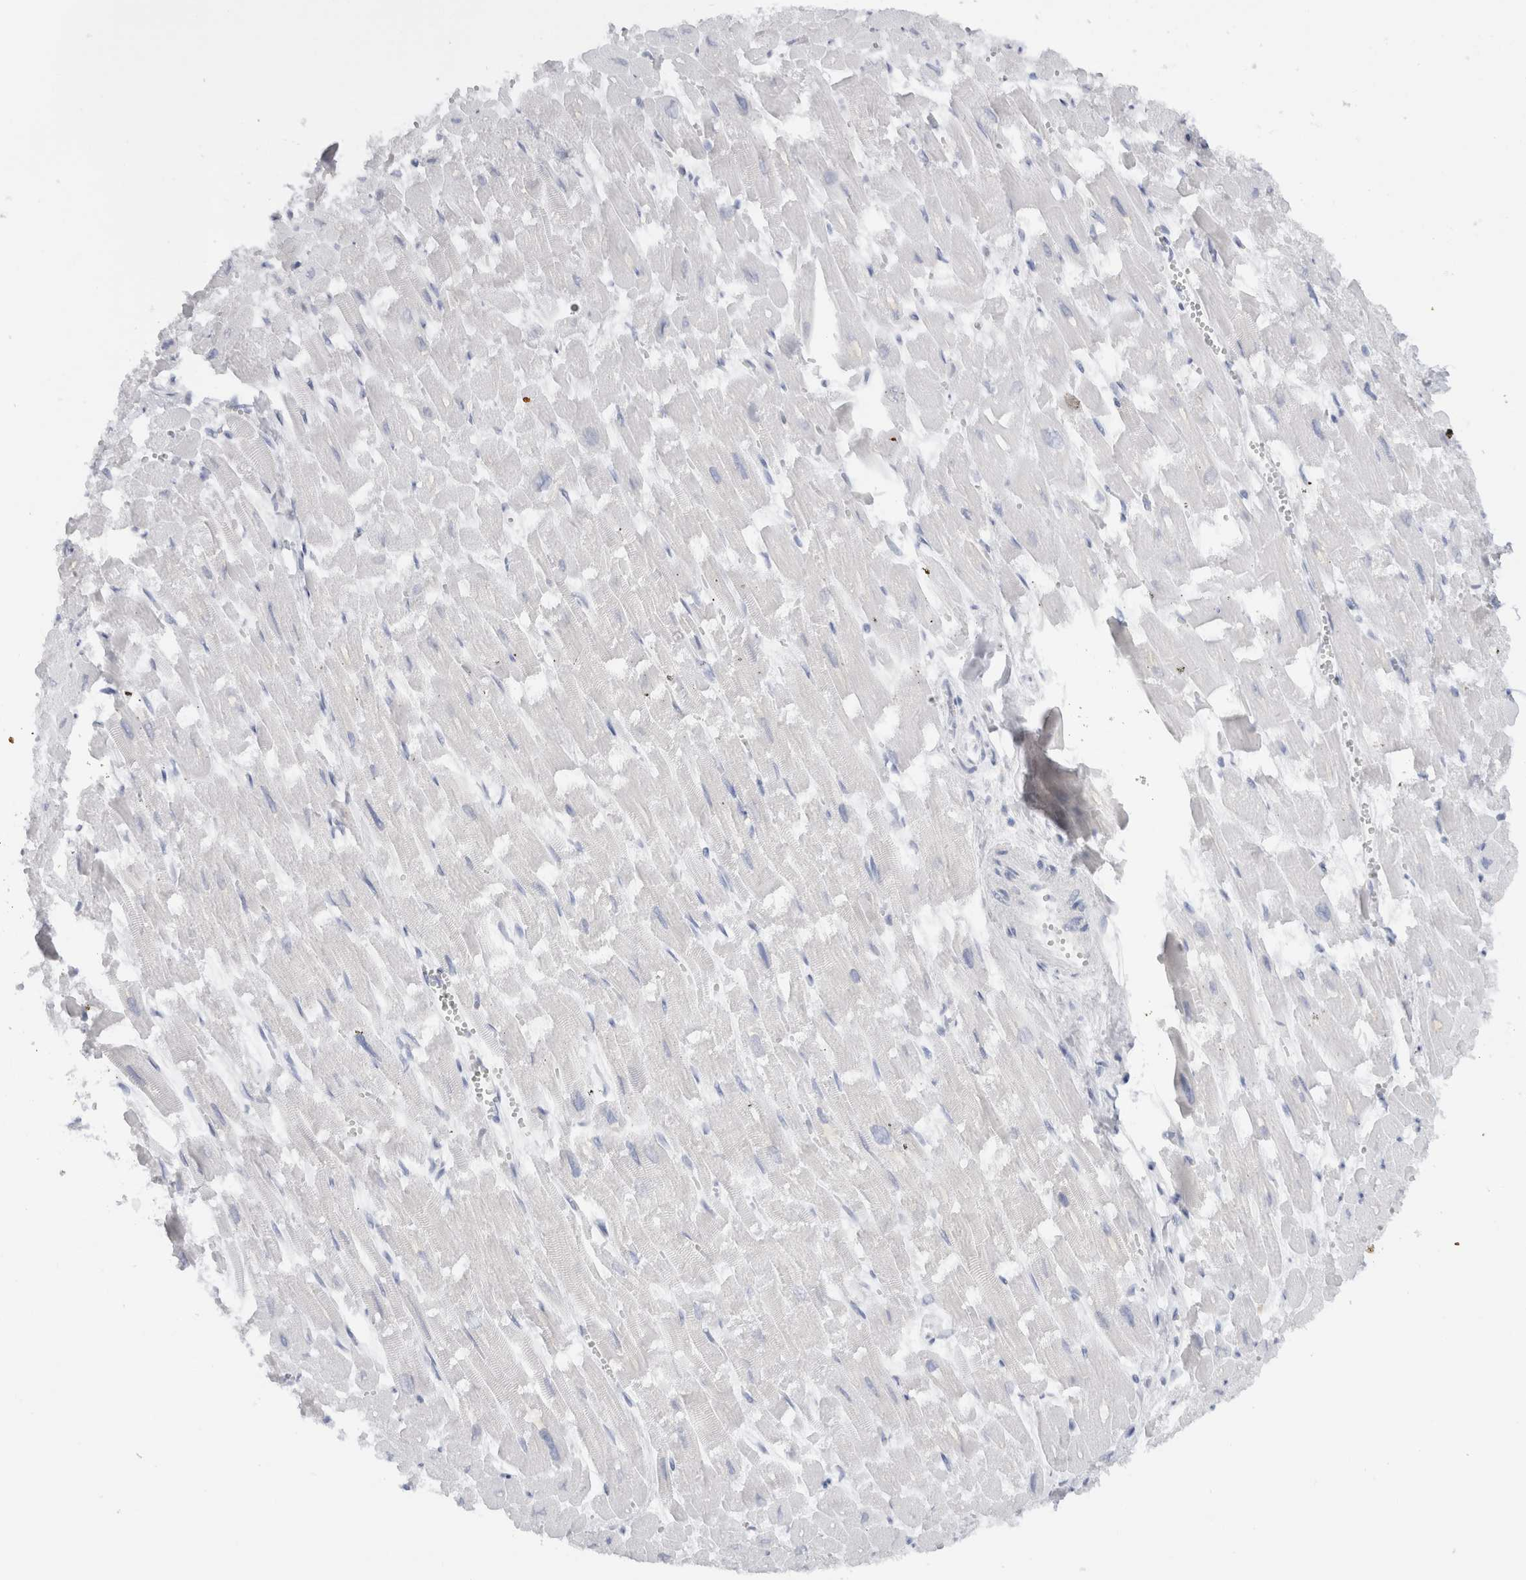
{"staining": {"intensity": "negative", "quantity": "none", "location": "none"}, "tissue": "heart muscle", "cell_type": "Cardiomyocytes", "image_type": "normal", "snomed": [{"axis": "morphology", "description": "Normal tissue, NOS"}, {"axis": "topography", "description": "Heart"}], "caption": "Micrograph shows no protein staining in cardiomyocytes of normal heart muscle. (Immunohistochemistry, brightfield microscopy, high magnification).", "gene": "C9orf50", "patient": {"sex": "male", "age": 54}}